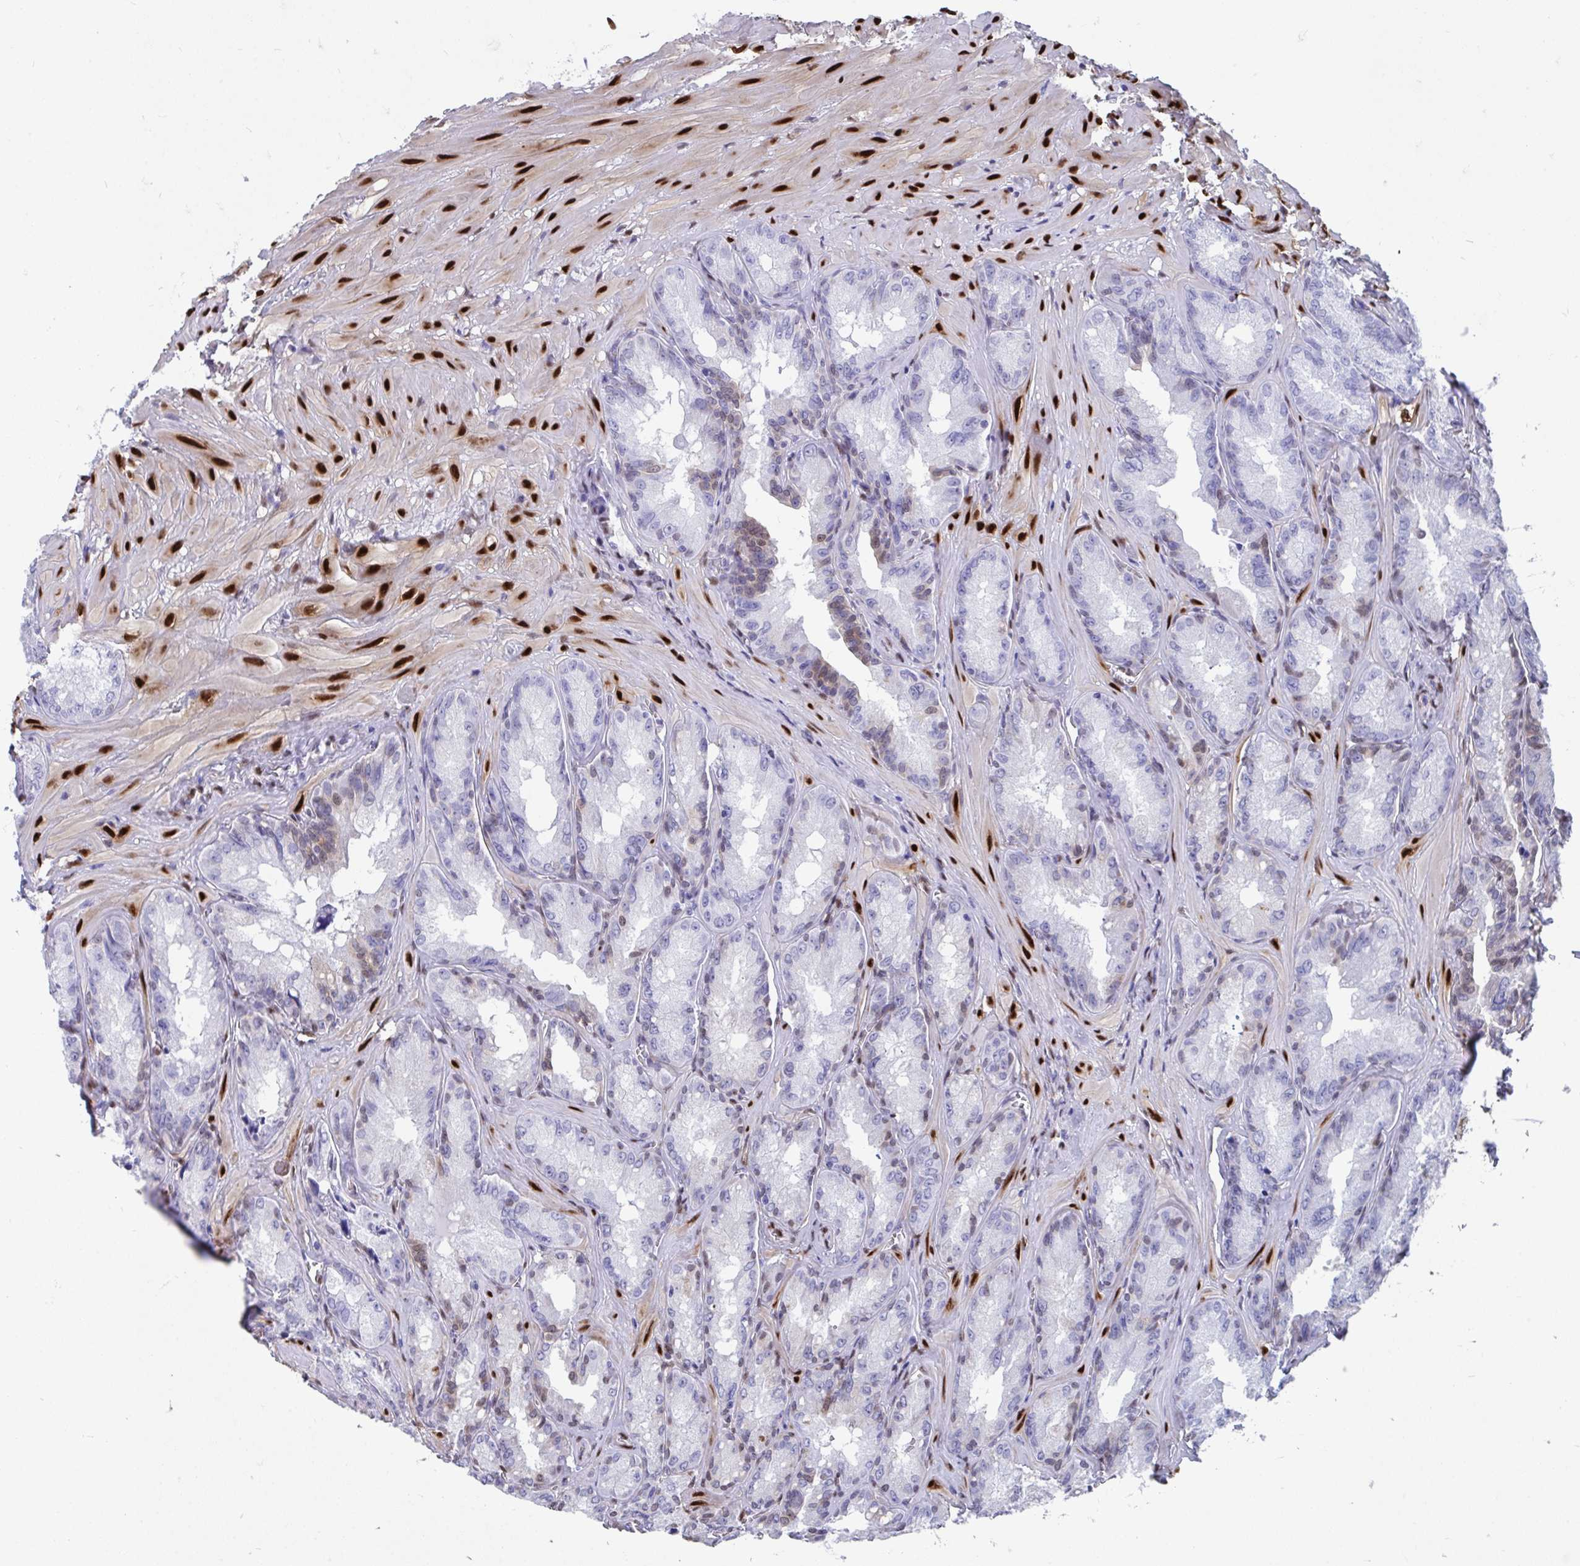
{"staining": {"intensity": "moderate", "quantity": "<25%", "location": "cytoplasmic/membranous,nuclear"}, "tissue": "seminal vesicle", "cell_type": "Glandular cells", "image_type": "normal", "snomed": [{"axis": "morphology", "description": "Normal tissue, NOS"}, {"axis": "topography", "description": "Seminal veicle"}], "caption": "Seminal vesicle stained with DAB IHC exhibits low levels of moderate cytoplasmic/membranous,nuclear staining in about <25% of glandular cells. (DAB IHC with brightfield microscopy, high magnification).", "gene": "RBPMS", "patient": {"sex": "male", "age": 47}}